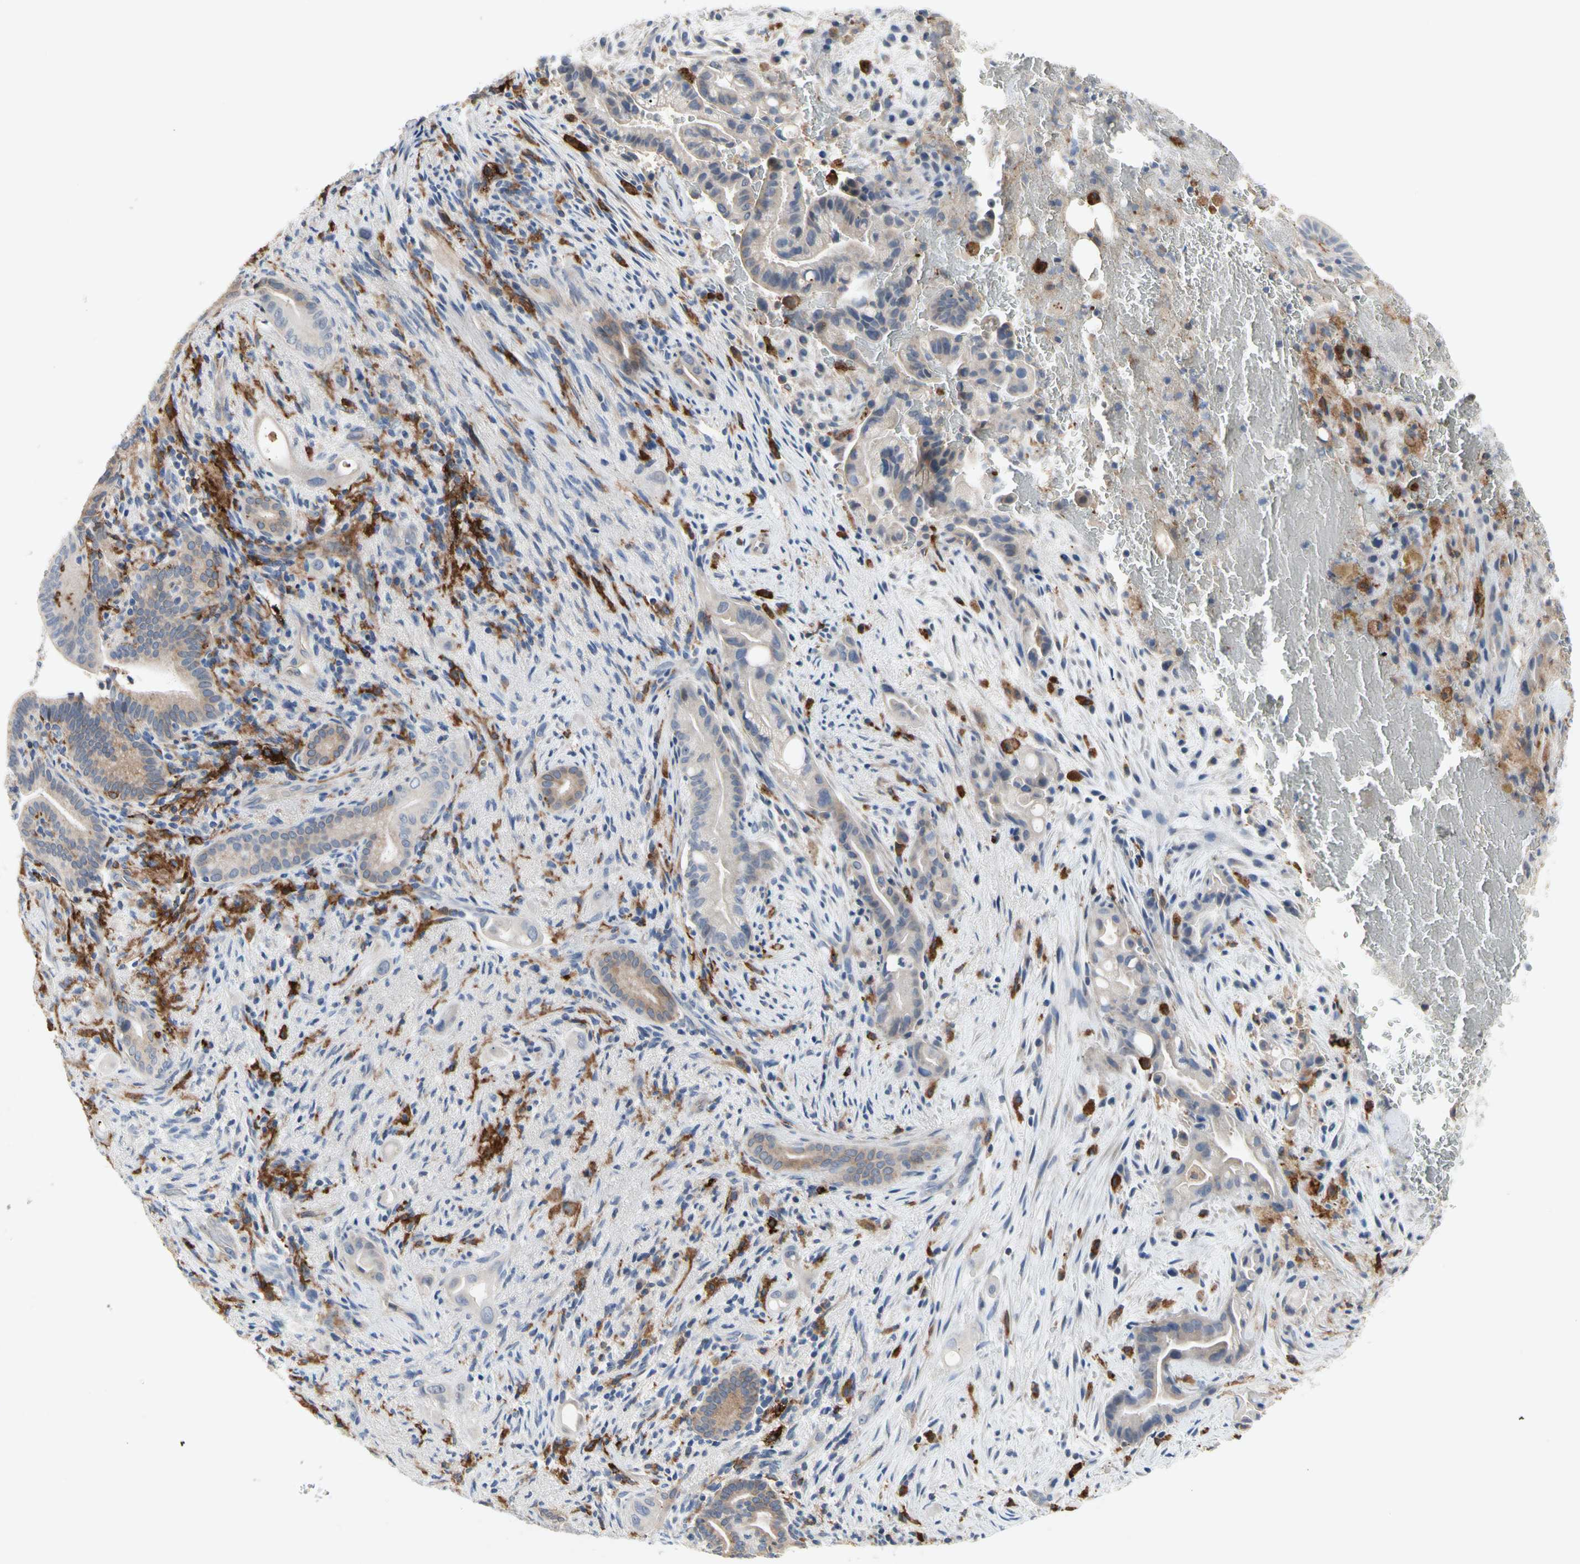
{"staining": {"intensity": "weak", "quantity": "25%-75%", "location": "cytoplasmic/membranous"}, "tissue": "liver cancer", "cell_type": "Tumor cells", "image_type": "cancer", "snomed": [{"axis": "morphology", "description": "Cholangiocarcinoma"}, {"axis": "topography", "description": "Liver"}], "caption": "Weak cytoplasmic/membranous staining is identified in about 25%-75% of tumor cells in cholangiocarcinoma (liver). (DAB = brown stain, brightfield microscopy at high magnification).", "gene": "GAS6", "patient": {"sex": "female", "age": 68}}